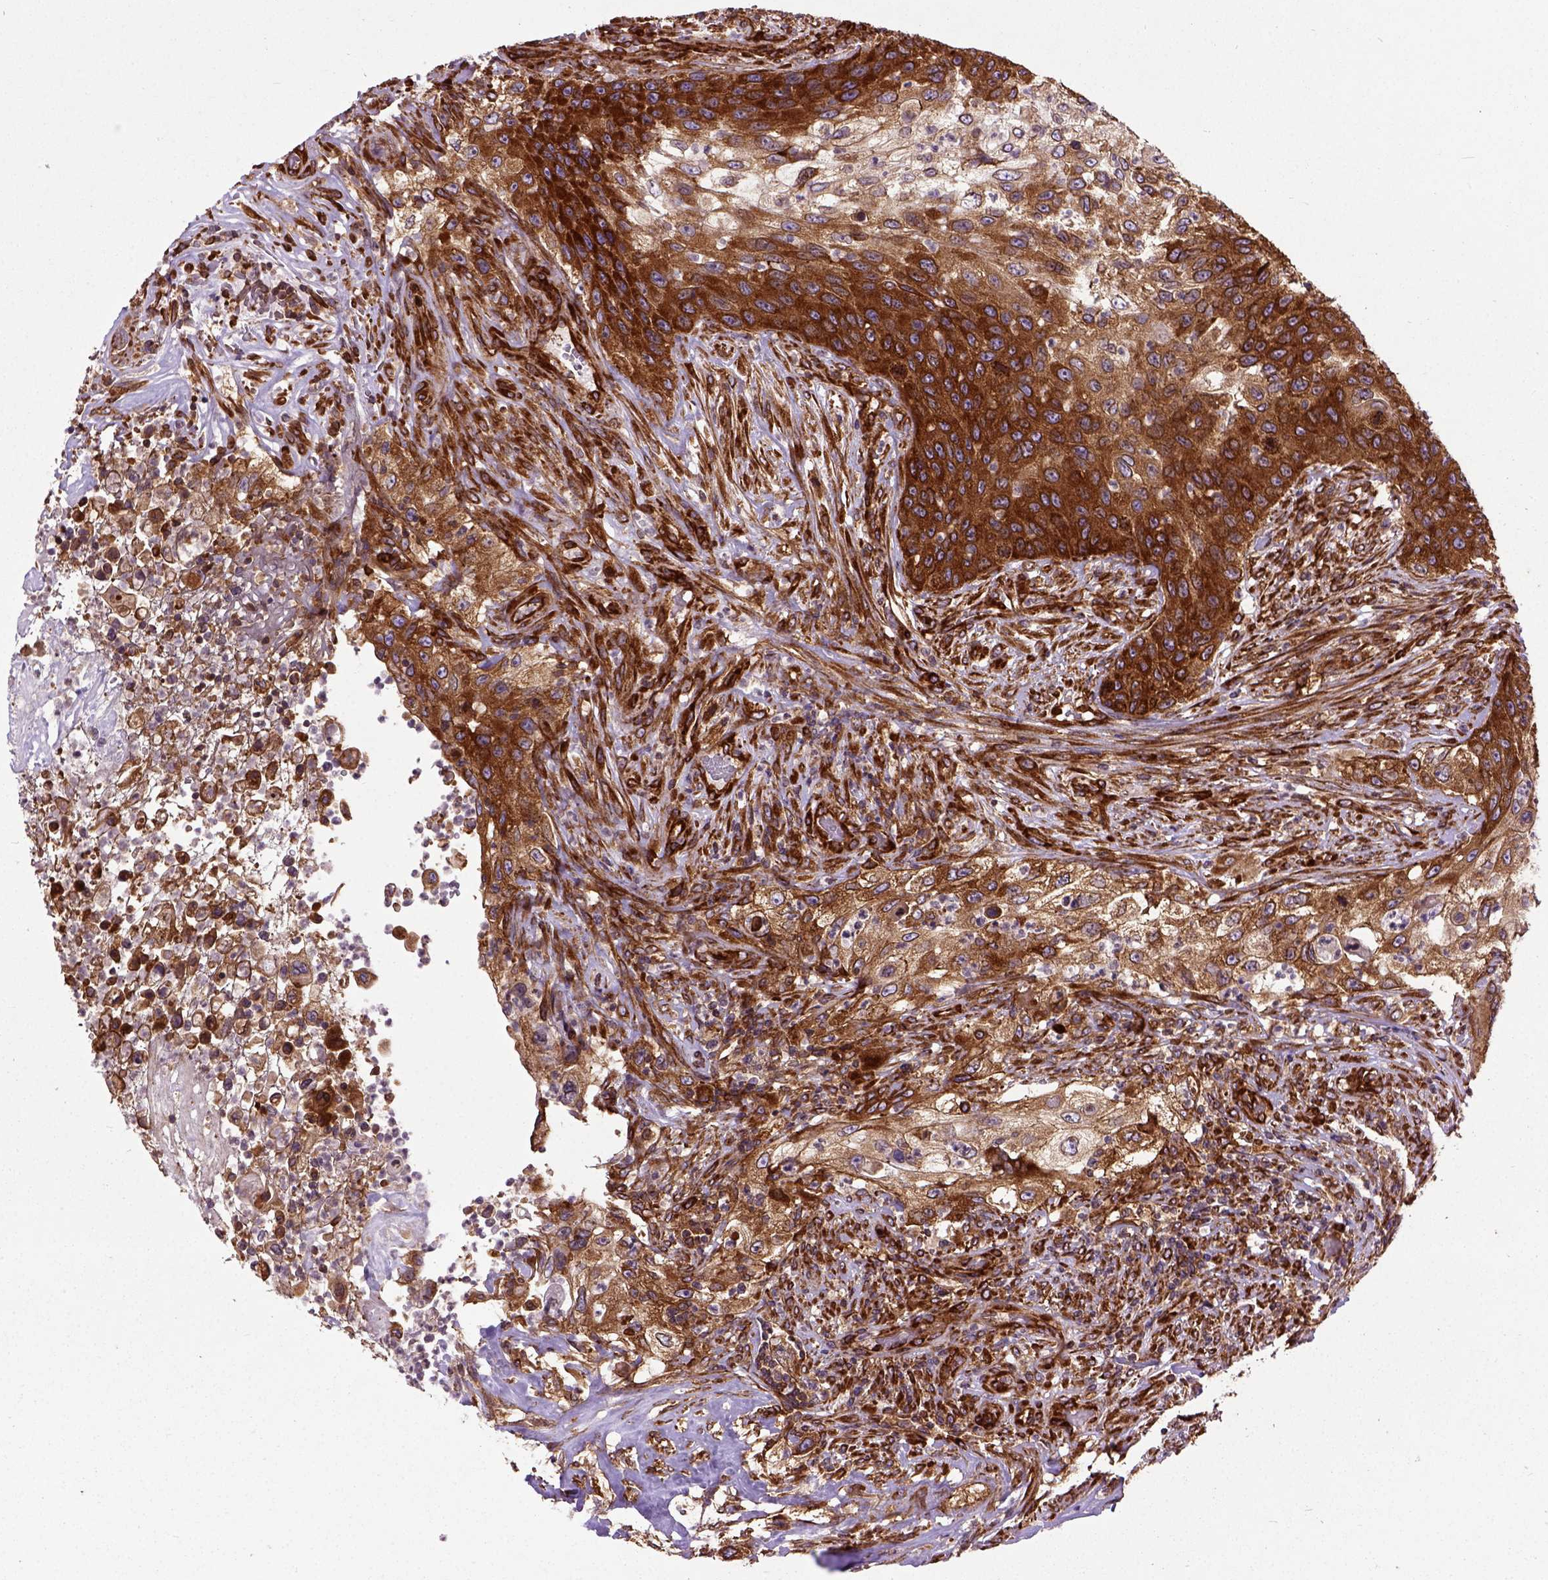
{"staining": {"intensity": "strong", "quantity": ">75%", "location": "cytoplasmic/membranous"}, "tissue": "urothelial cancer", "cell_type": "Tumor cells", "image_type": "cancer", "snomed": [{"axis": "morphology", "description": "Urothelial carcinoma, High grade"}, {"axis": "topography", "description": "Urinary bladder"}], "caption": "Human urothelial cancer stained for a protein (brown) shows strong cytoplasmic/membranous positive expression in approximately >75% of tumor cells.", "gene": "CAPRIN1", "patient": {"sex": "female", "age": 60}}